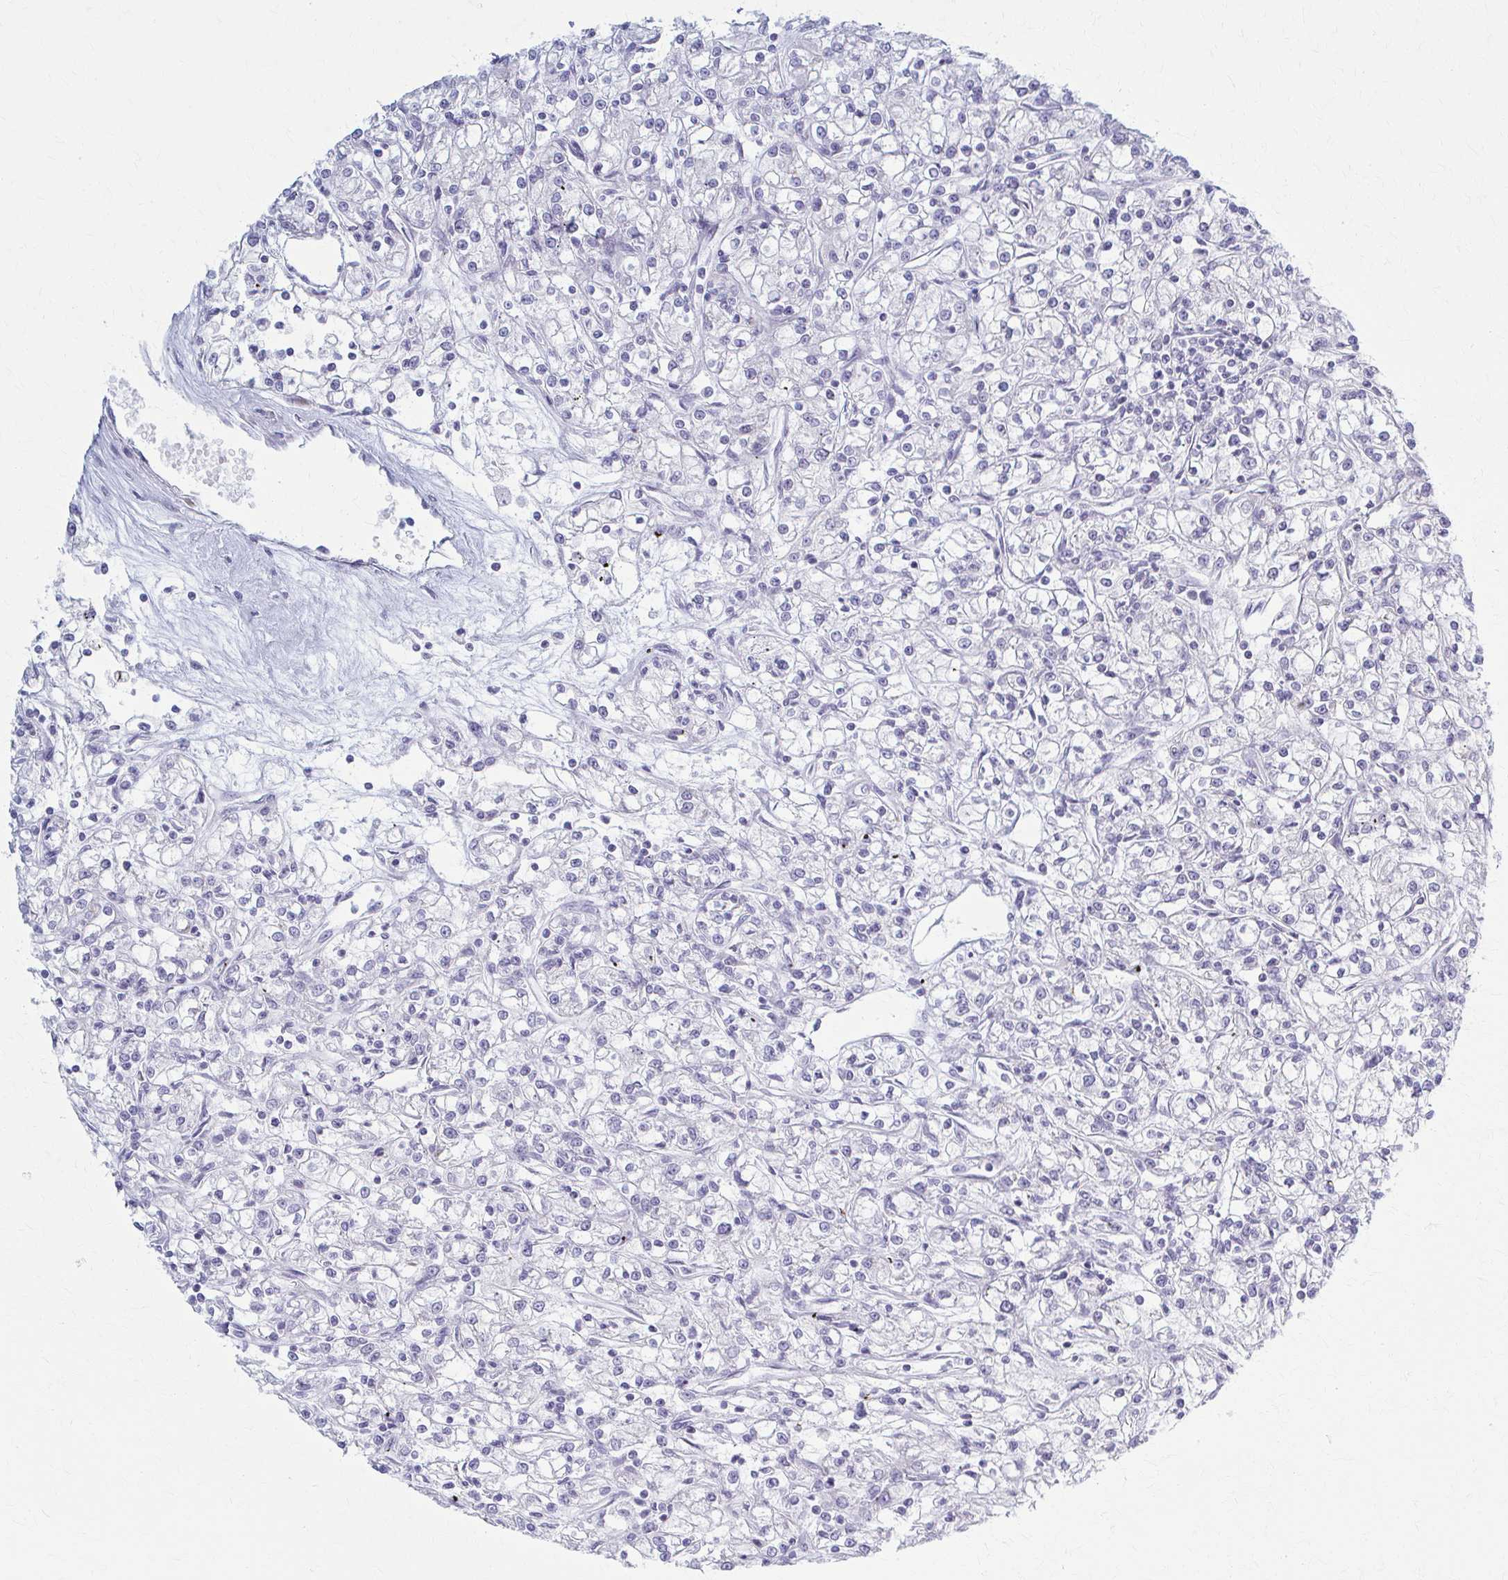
{"staining": {"intensity": "negative", "quantity": "none", "location": "none"}, "tissue": "renal cancer", "cell_type": "Tumor cells", "image_type": "cancer", "snomed": [{"axis": "morphology", "description": "Adenocarcinoma, NOS"}, {"axis": "topography", "description": "Kidney"}], "caption": "Tumor cells are negative for brown protein staining in adenocarcinoma (renal). The staining is performed using DAB (3,3'-diaminobenzidine) brown chromogen with nuclei counter-stained in using hematoxylin.", "gene": "PRKRA", "patient": {"sex": "female", "age": 59}}